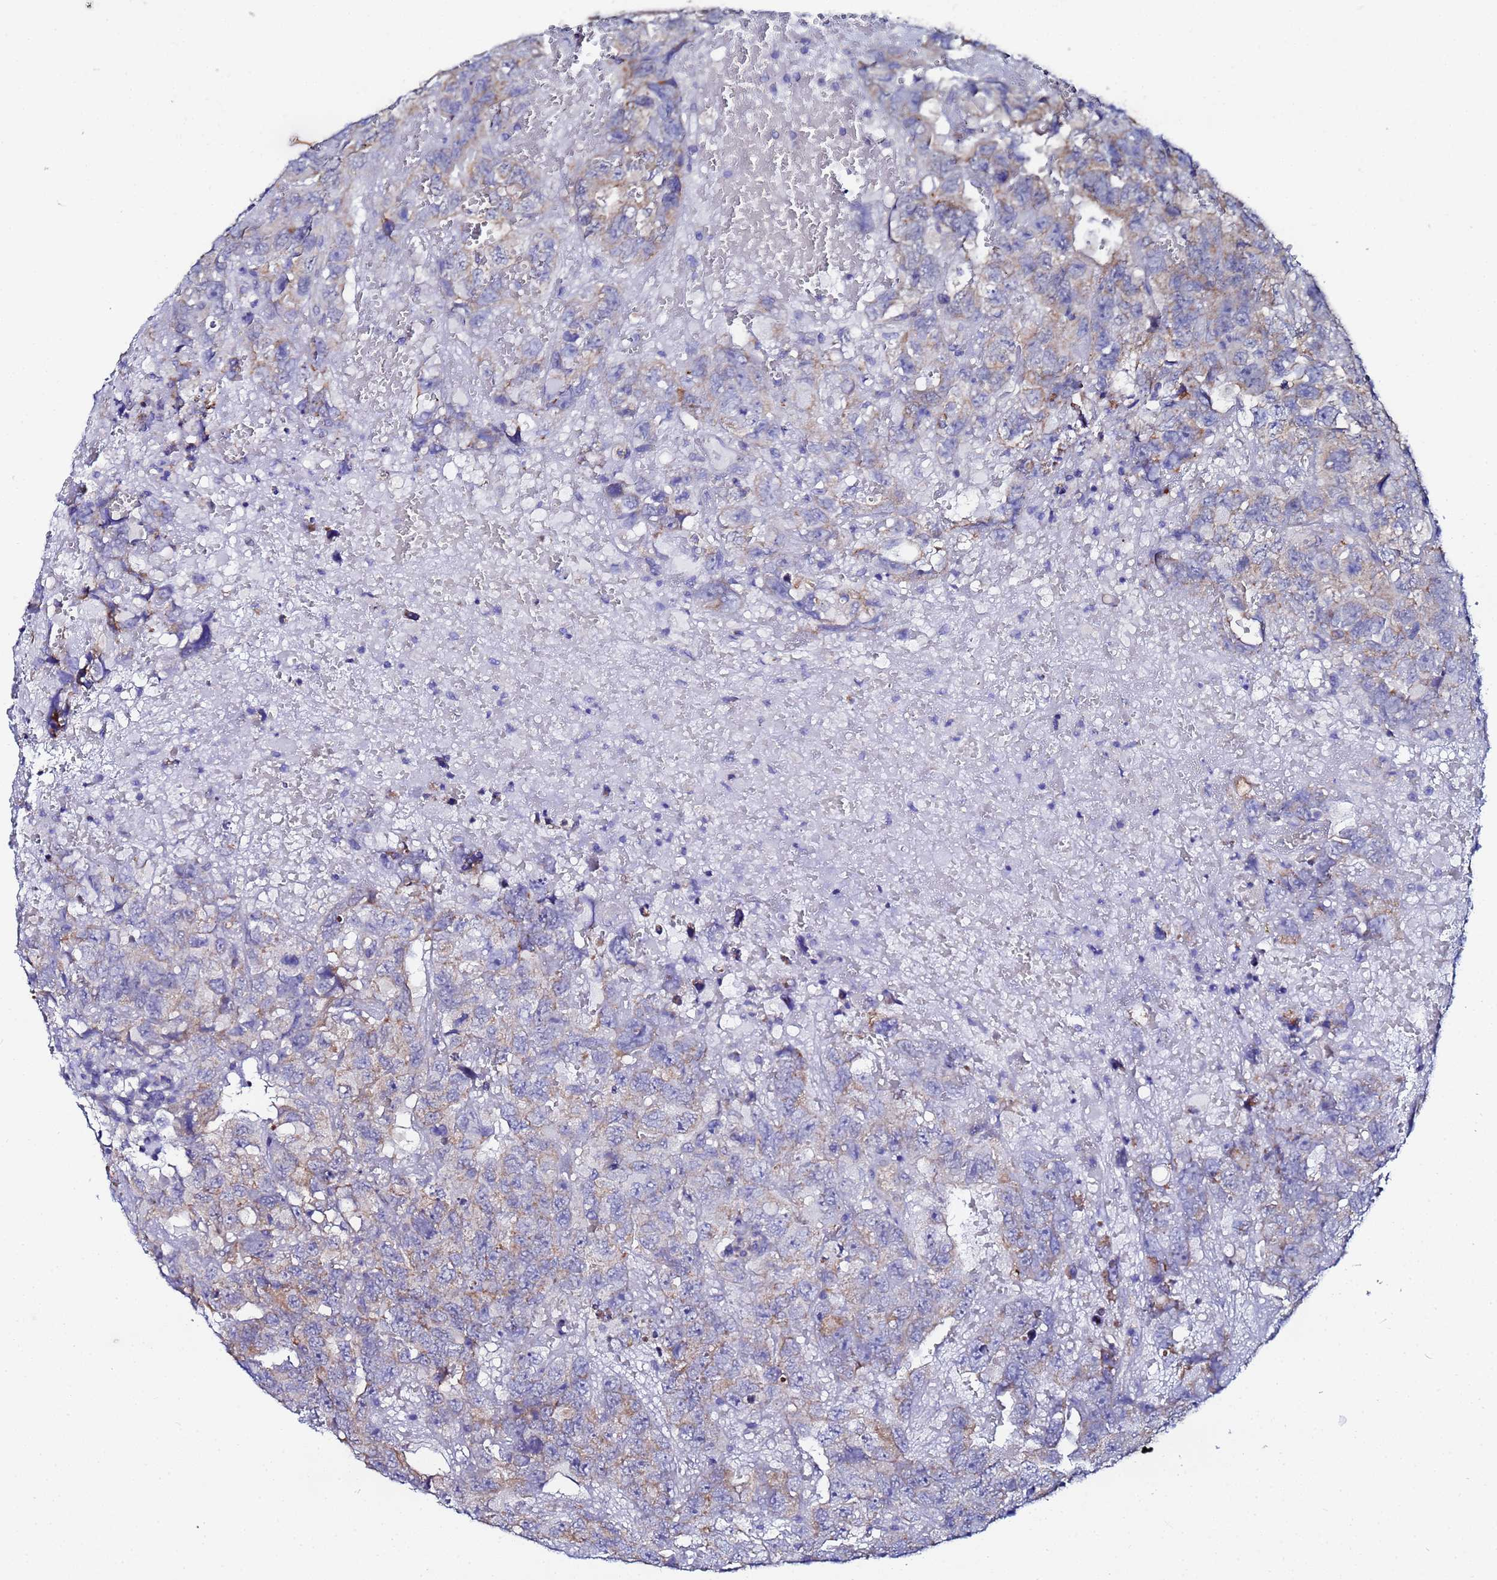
{"staining": {"intensity": "moderate", "quantity": "25%-75%", "location": "cytoplasmic/membranous"}, "tissue": "testis cancer", "cell_type": "Tumor cells", "image_type": "cancer", "snomed": [{"axis": "morphology", "description": "Carcinoma, Embryonal, NOS"}, {"axis": "topography", "description": "Testis"}], "caption": "Approximately 25%-75% of tumor cells in testis cancer demonstrate moderate cytoplasmic/membranous protein staining as visualized by brown immunohistochemical staining.", "gene": "FAHD2A", "patient": {"sex": "male", "age": 45}}